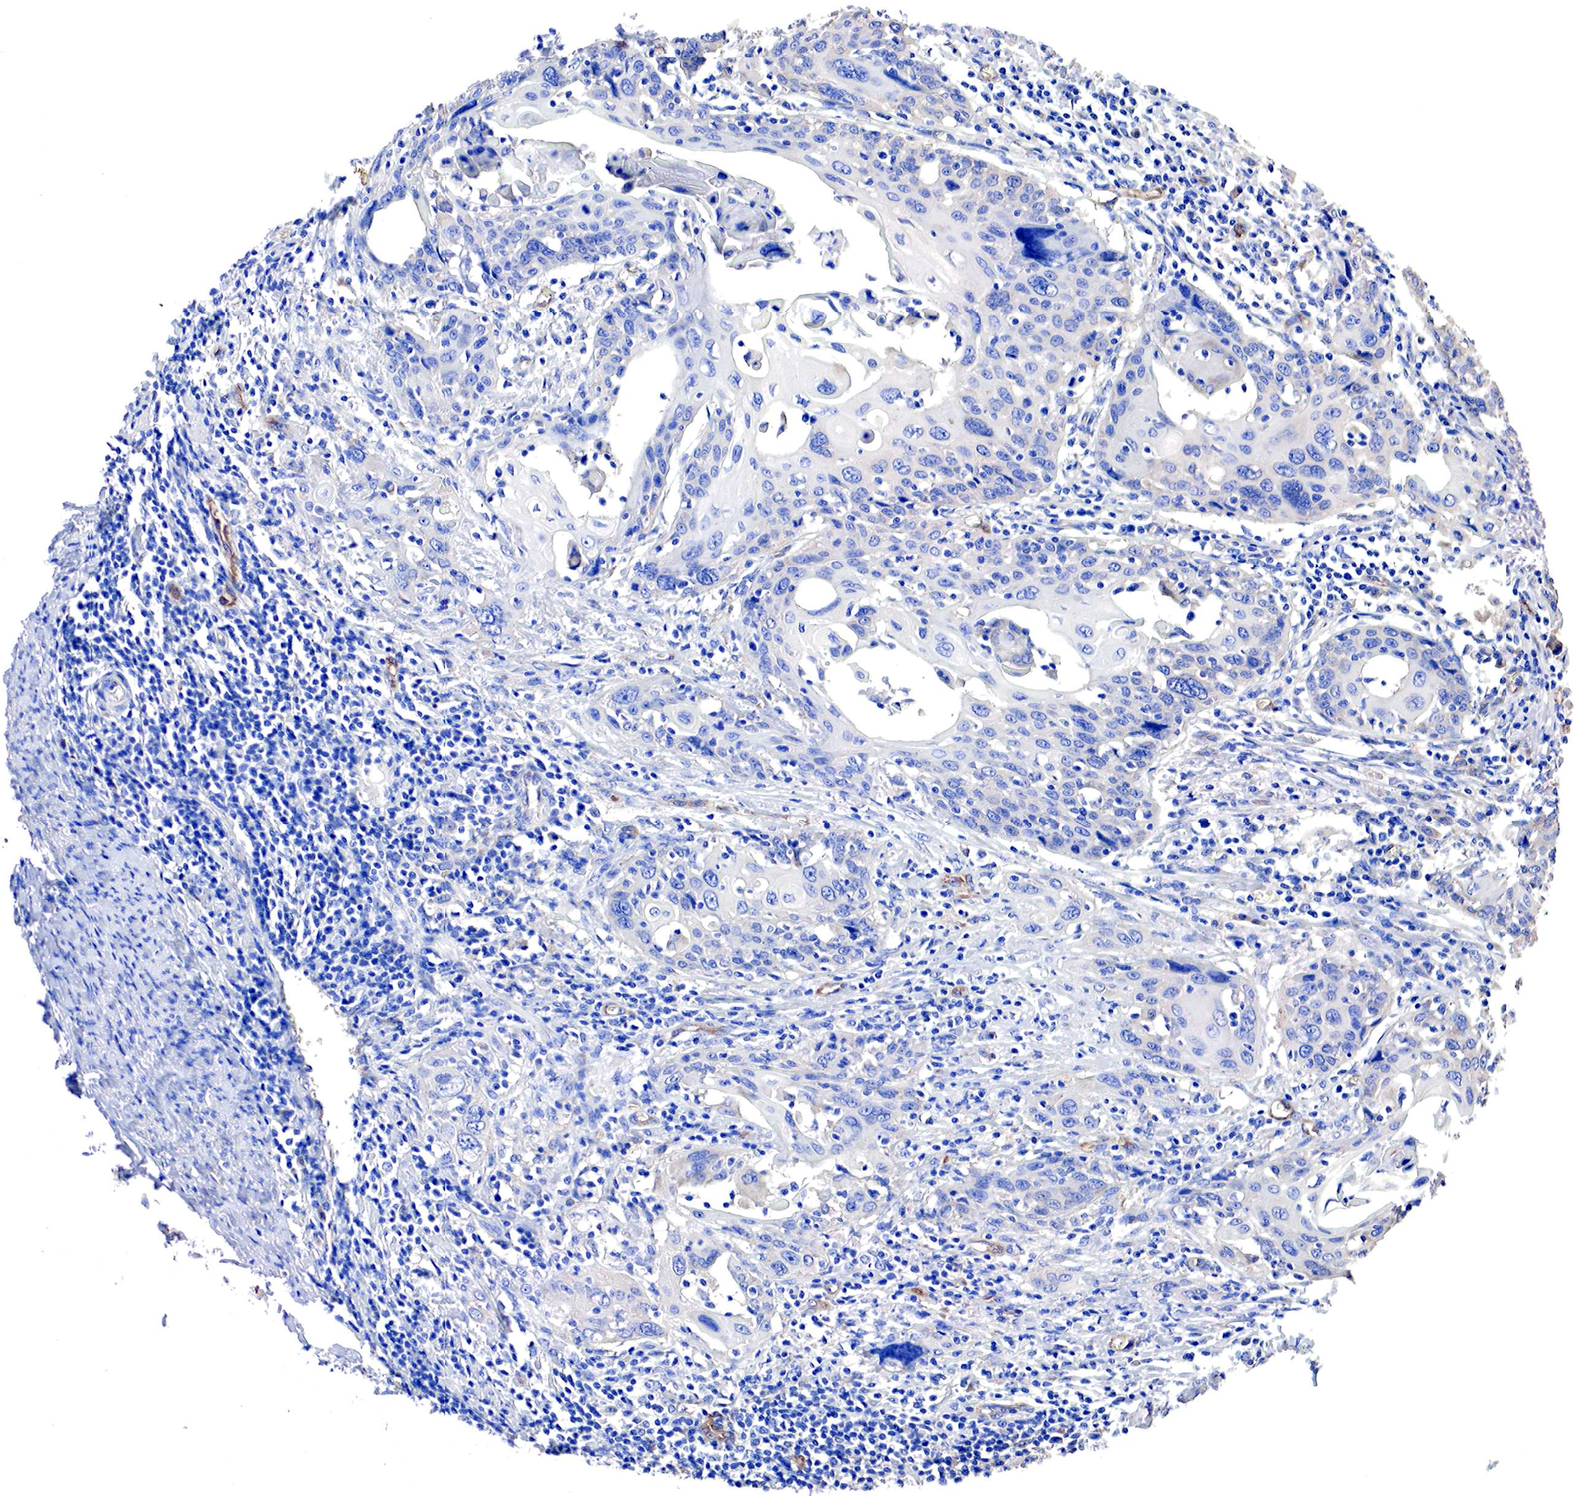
{"staining": {"intensity": "negative", "quantity": "none", "location": "none"}, "tissue": "cervical cancer", "cell_type": "Tumor cells", "image_type": "cancer", "snomed": [{"axis": "morphology", "description": "Squamous cell carcinoma, NOS"}, {"axis": "topography", "description": "Cervix"}], "caption": "A high-resolution micrograph shows immunohistochemistry staining of cervical cancer (squamous cell carcinoma), which exhibits no significant staining in tumor cells.", "gene": "RDX", "patient": {"sex": "female", "age": 54}}